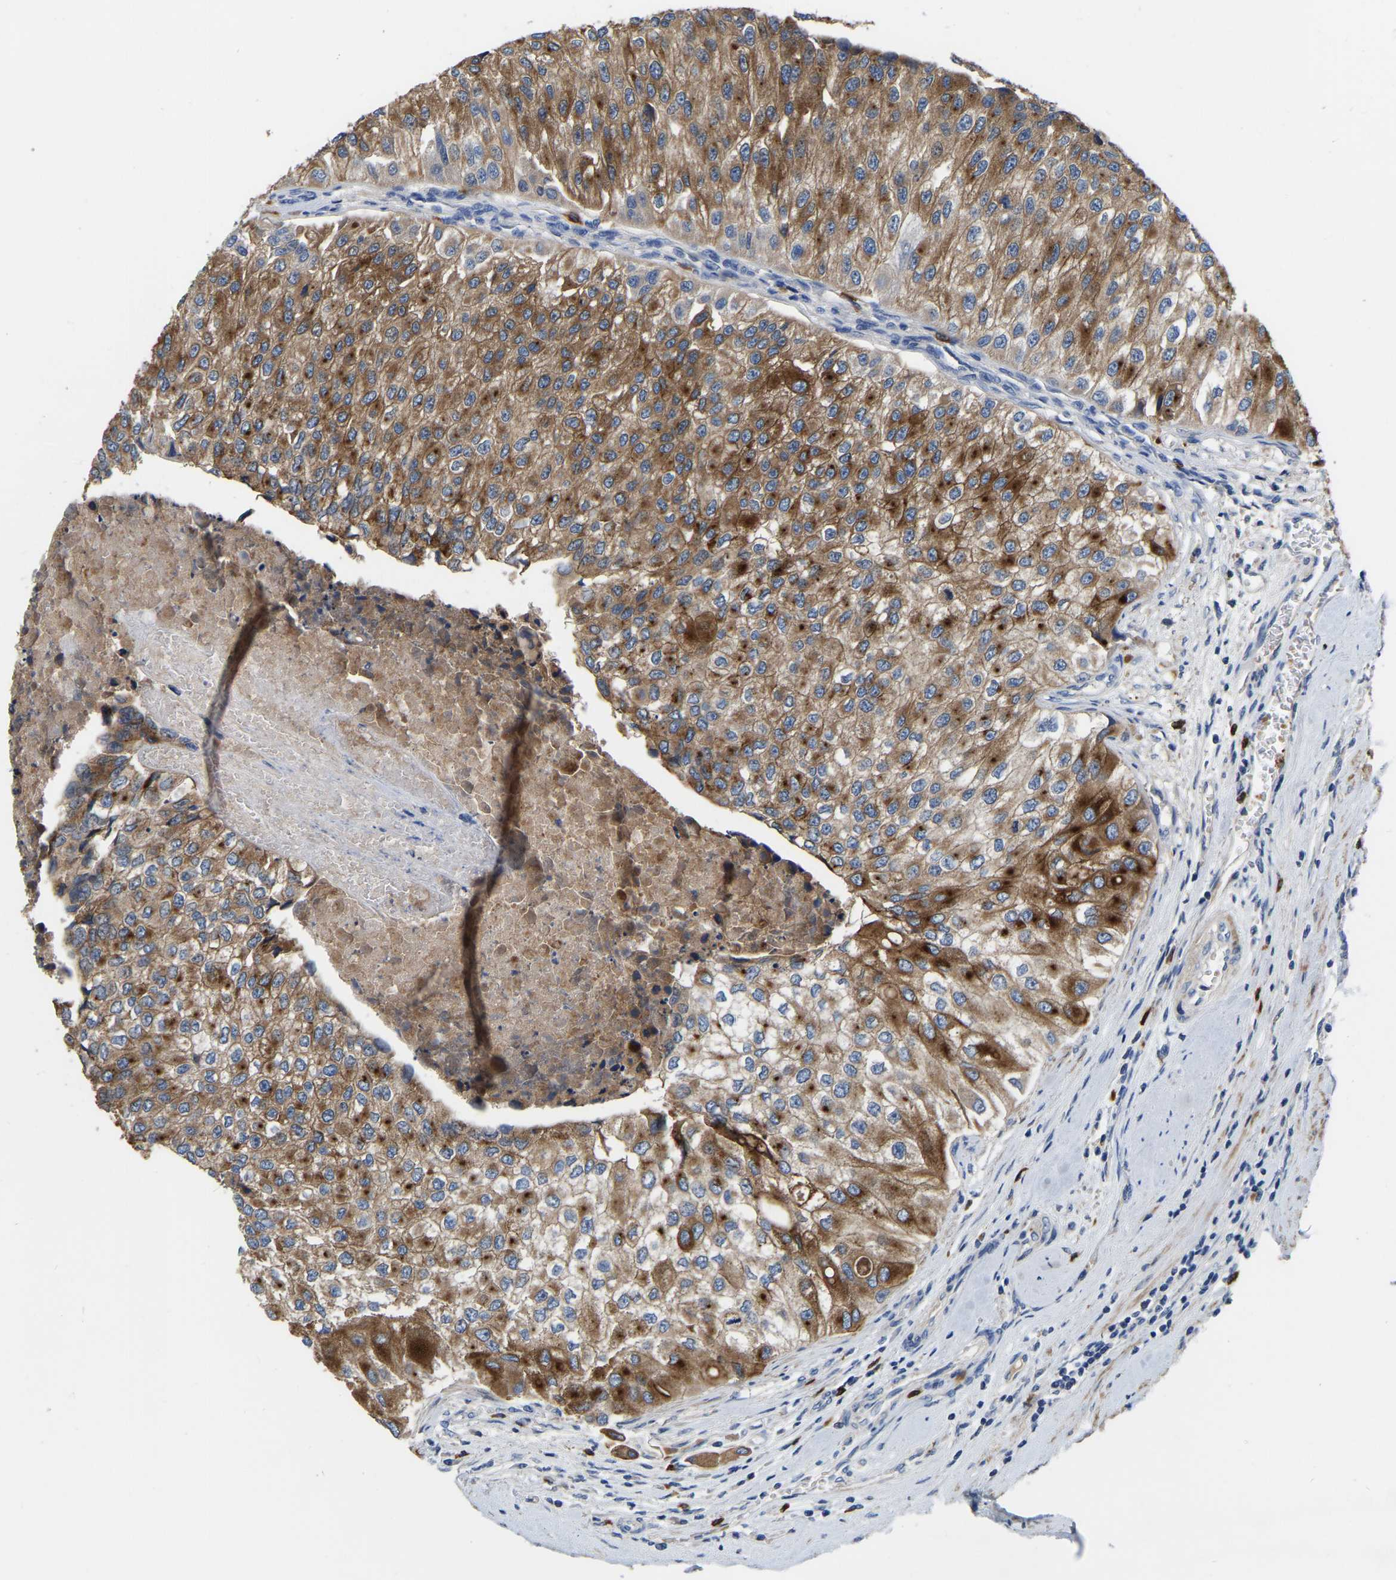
{"staining": {"intensity": "moderate", "quantity": ">75%", "location": "cytoplasmic/membranous"}, "tissue": "urothelial cancer", "cell_type": "Tumor cells", "image_type": "cancer", "snomed": [{"axis": "morphology", "description": "Urothelial carcinoma, High grade"}, {"axis": "topography", "description": "Kidney"}, {"axis": "topography", "description": "Urinary bladder"}], "caption": "Urothelial cancer was stained to show a protein in brown. There is medium levels of moderate cytoplasmic/membranous positivity in approximately >75% of tumor cells.", "gene": "RAB27B", "patient": {"sex": "male", "age": 77}}